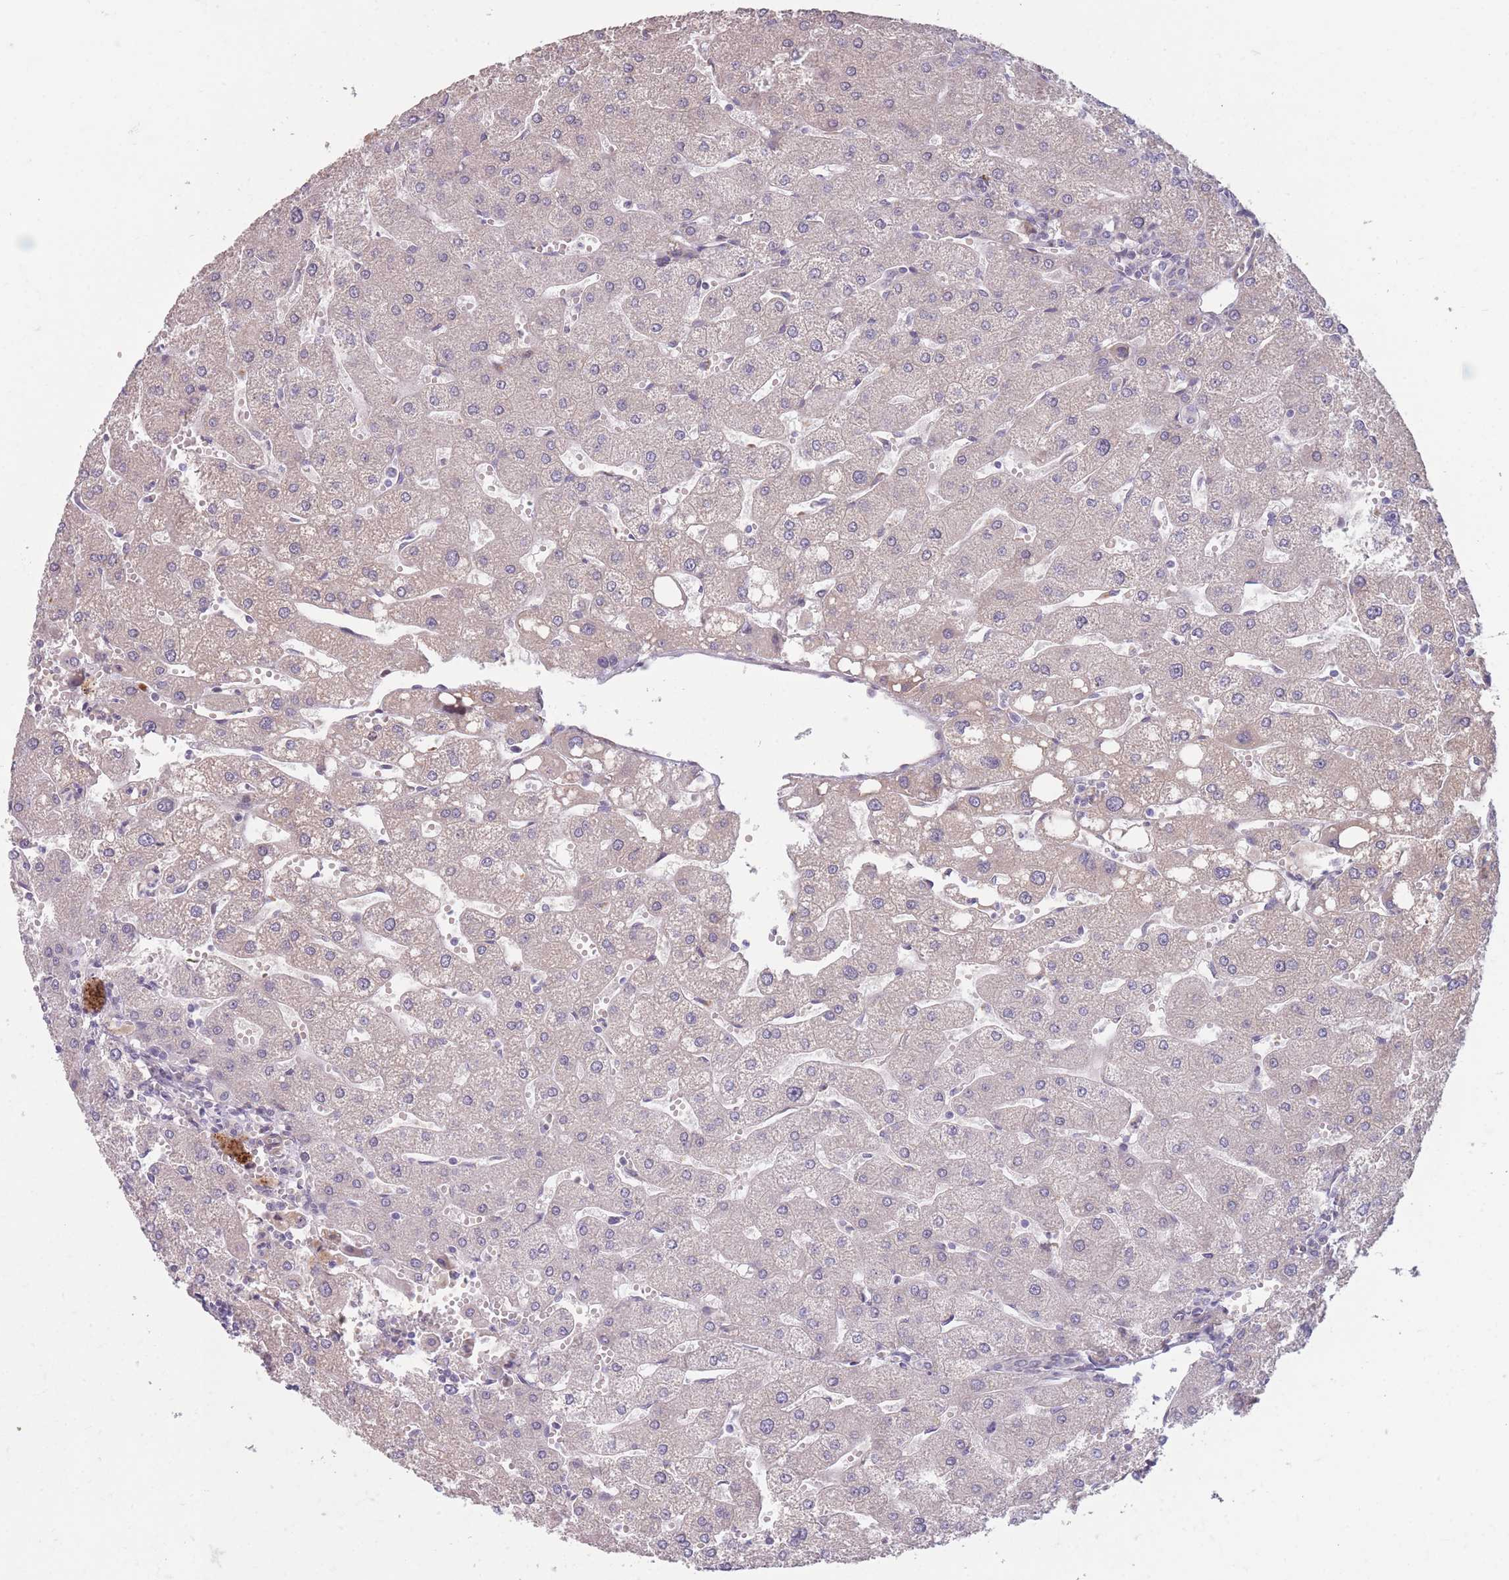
{"staining": {"intensity": "negative", "quantity": "none", "location": "none"}, "tissue": "liver", "cell_type": "Cholangiocytes", "image_type": "normal", "snomed": [{"axis": "morphology", "description": "Normal tissue, NOS"}, {"axis": "topography", "description": "Liver"}], "caption": "Human liver stained for a protein using IHC reveals no expression in cholangiocytes.", "gene": "CCNQ", "patient": {"sex": "male", "age": 67}}